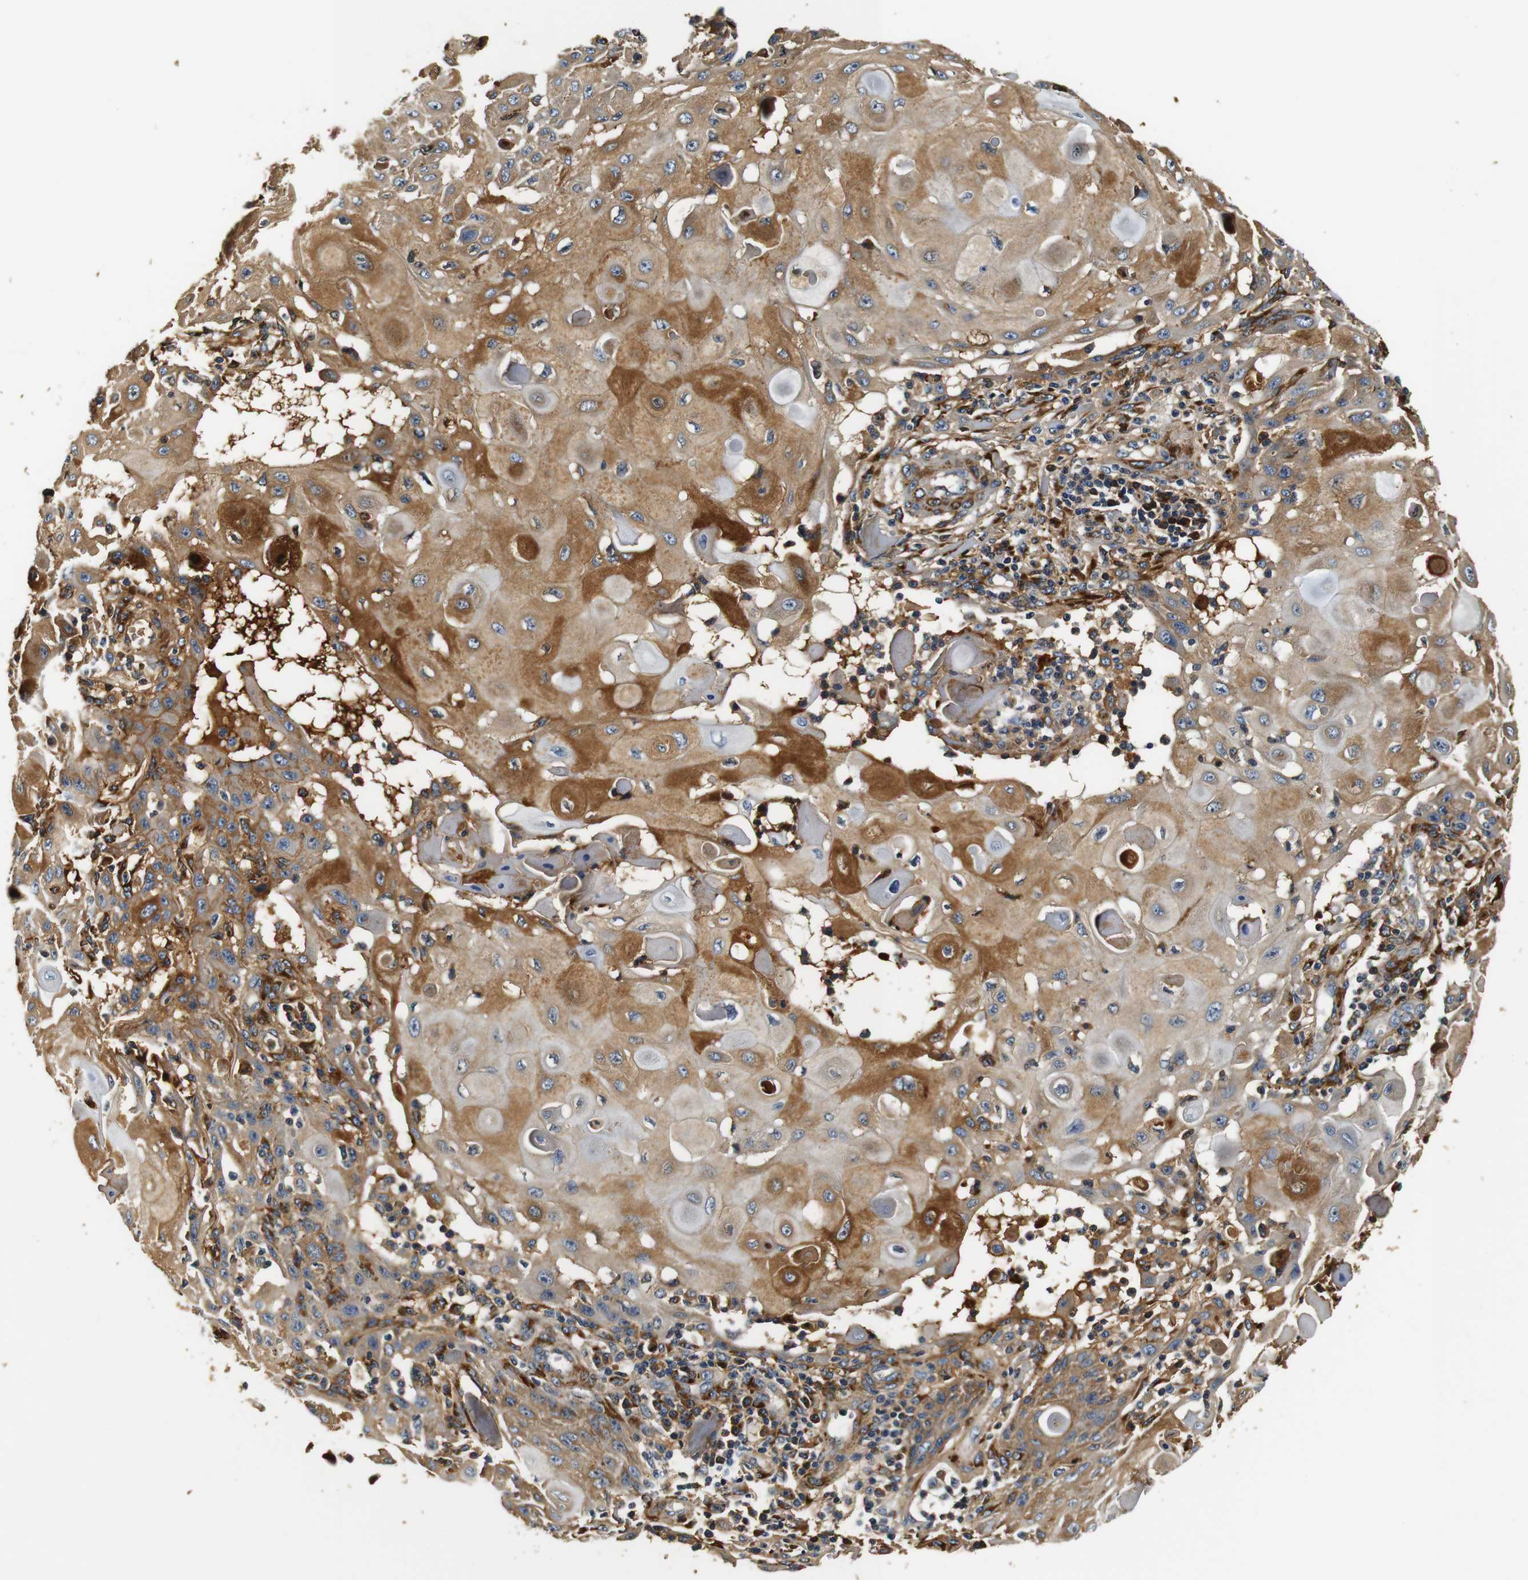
{"staining": {"intensity": "moderate", "quantity": ">75%", "location": "cytoplasmic/membranous"}, "tissue": "skin cancer", "cell_type": "Tumor cells", "image_type": "cancer", "snomed": [{"axis": "morphology", "description": "Squamous cell carcinoma, NOS"}, {"axis": "topography", "description": "Skin"}], "caption": "This photomicrograph displays skin cancer stained with immunohistochemistry (IHC) to label a protein in brown. The cytoplasmic/membranous of tumor cells show moderate positivity for the protein. Nuclei are counter-stained blue.", "gene": "COL1A1", "patient": {"sex": "male", "age": 24}}